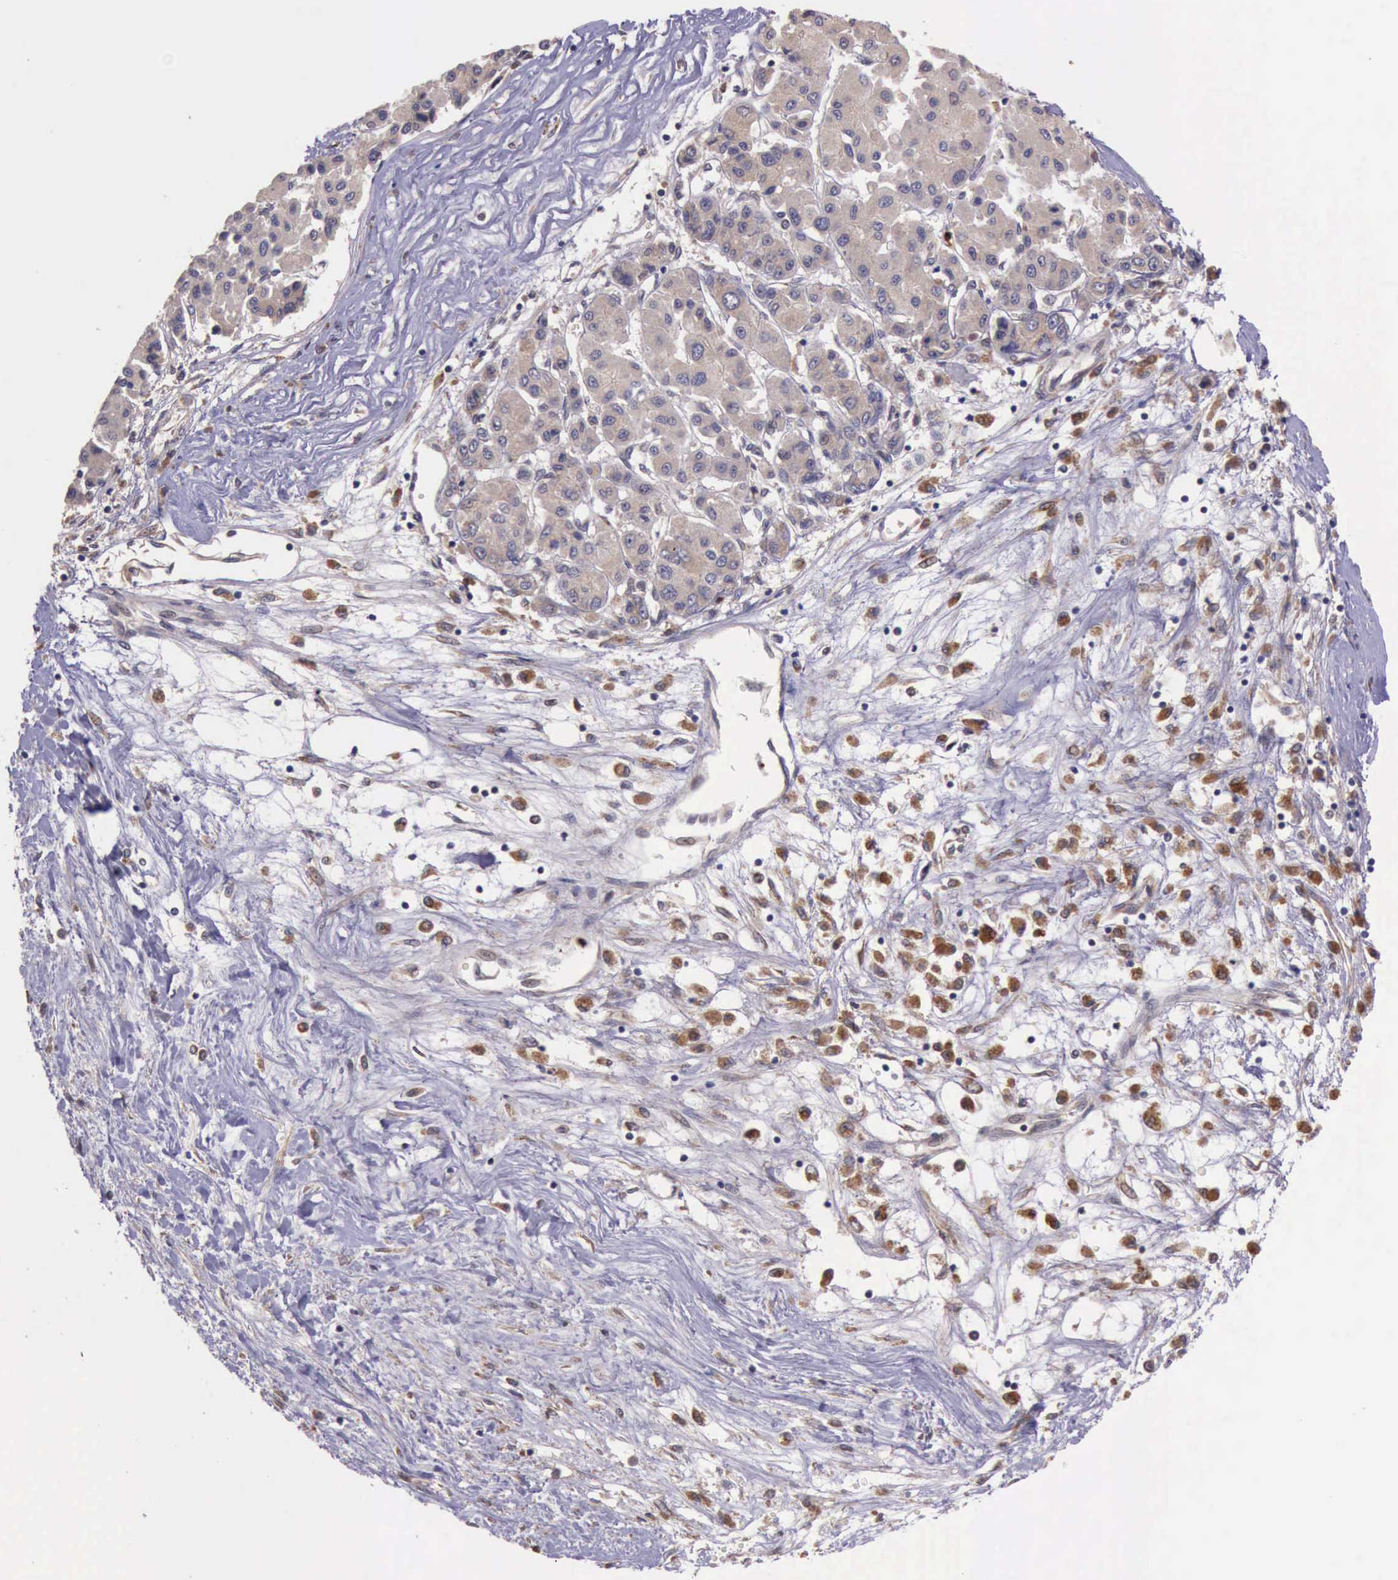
{"staining": {"intensity": "weak", "quantity": ">75%", "location": "cytoplasmic/membranous"}, "tissue": "liver cancer", "cell_type": "Tumor cells", "image_type": "cancer", "snomed": [{"axis": "morphology", "description": "Carcinoma, Hepatocellular, NOS"}, {"axis": "topography", "description": "Liver"}], "caption": "An image showing weak cytoplasmic/membranous expression in about >75% of tumor cells in hepatocellular carcinoma (liver), as visualized by brown immunohistochemical staining.", "gene": "ARMCX3", "patient": {"sex": "male", "age": 64}}